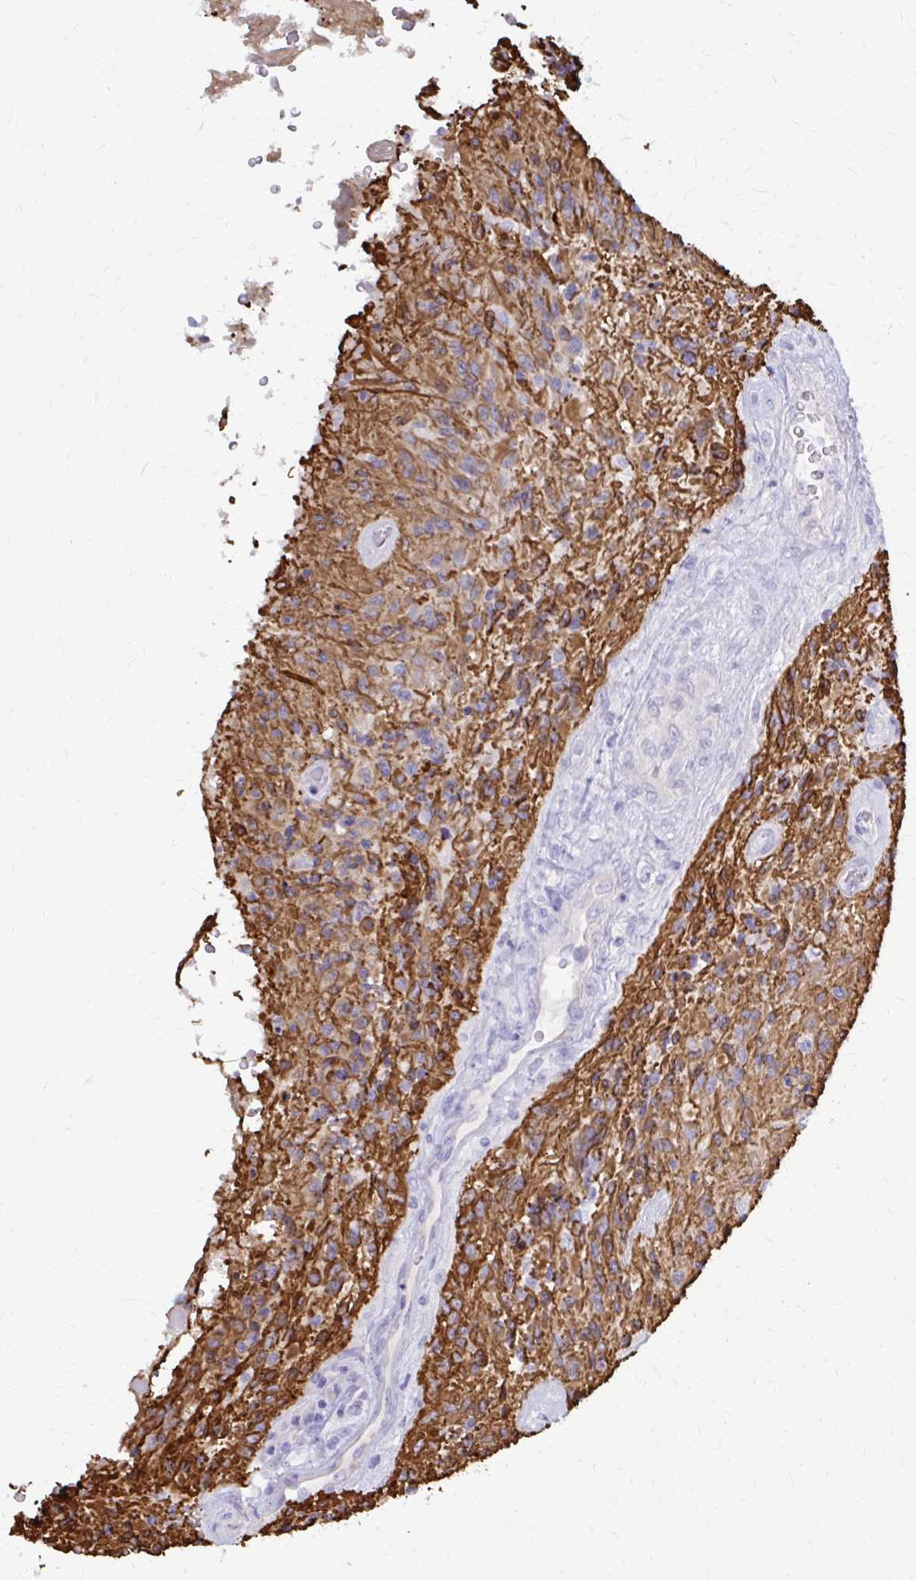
{"staining": {"intensity": "moderate", "quantity": ">75%", "location": "cytoplasmic/membranous"}, "tissue": "glioma", "cell_type": "Tumor cells", "image_type": "cancer", "snomed": [{"axis": "morphology", "description": "Normal tissue, NOS"}, {"axis": "morphology", "description": "Glioma, malignant, High grade"}, {"axis": "topography", "description": "Cerebral cortex"}], "caption": "Glioma stained with a protein marker demonstrates moderate staining in tumor cells.", "gene": "GFAP", "patient": {"sex": "male", "age": 56}}